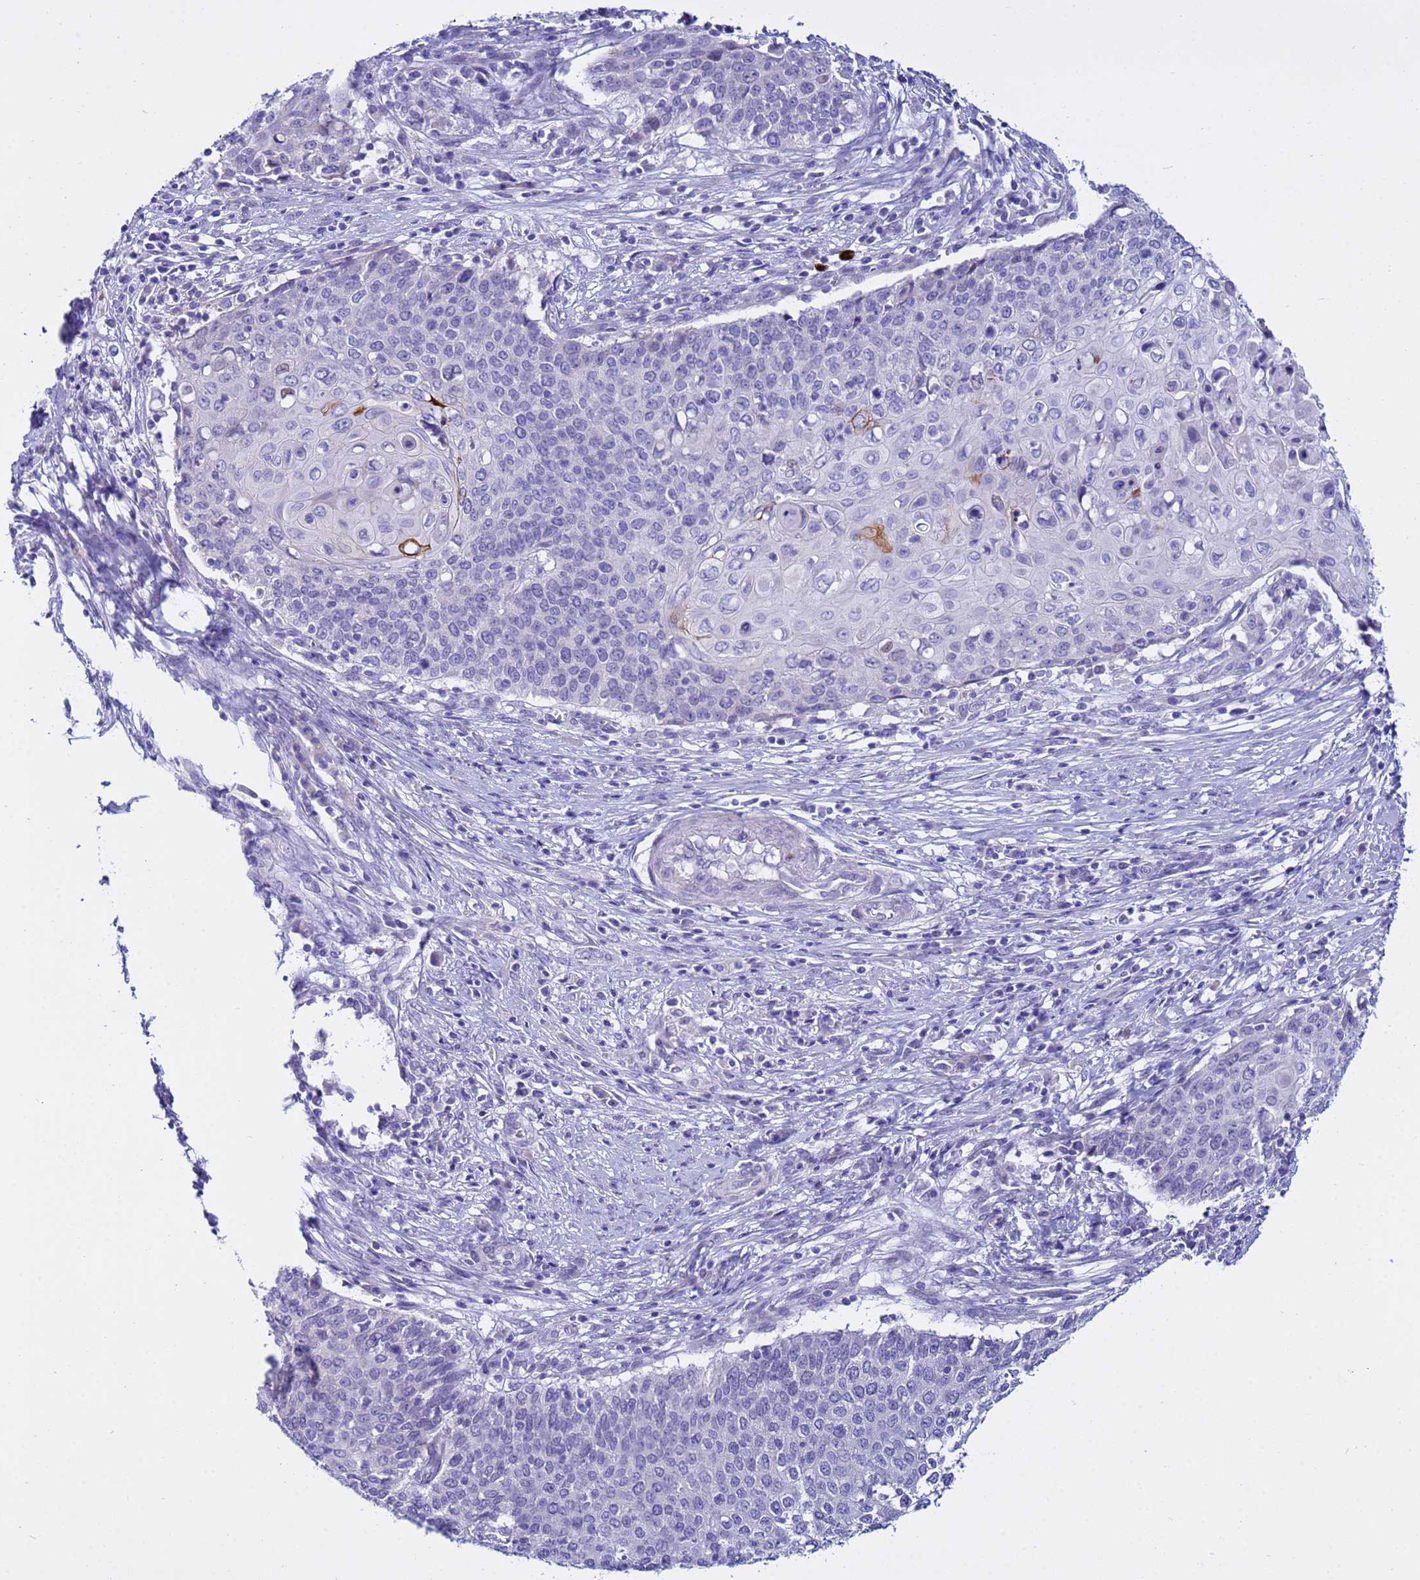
{"staining": {"intensity": "negative", "quantity": "none", "location": "none"}, "tissue": "cervical cancer", "cell_type": "Tumor cells", "image_type": "cancer", "snomed": [{"axis": "morphology", "description": "Squamous cell carcinoma, NOS"}, {"axis": "topography", "description": "Cervix"}], "caption": "Immunohistochemistry (IHC) photomicrograph of neoplastic tissue: cervical cancer stained with DAB (3,3'-diaminobenzidine) reveals no significant protein staining in tumor cells.", "gene": "IGSF11", "patient": {"sex": "female", "age": 39}}